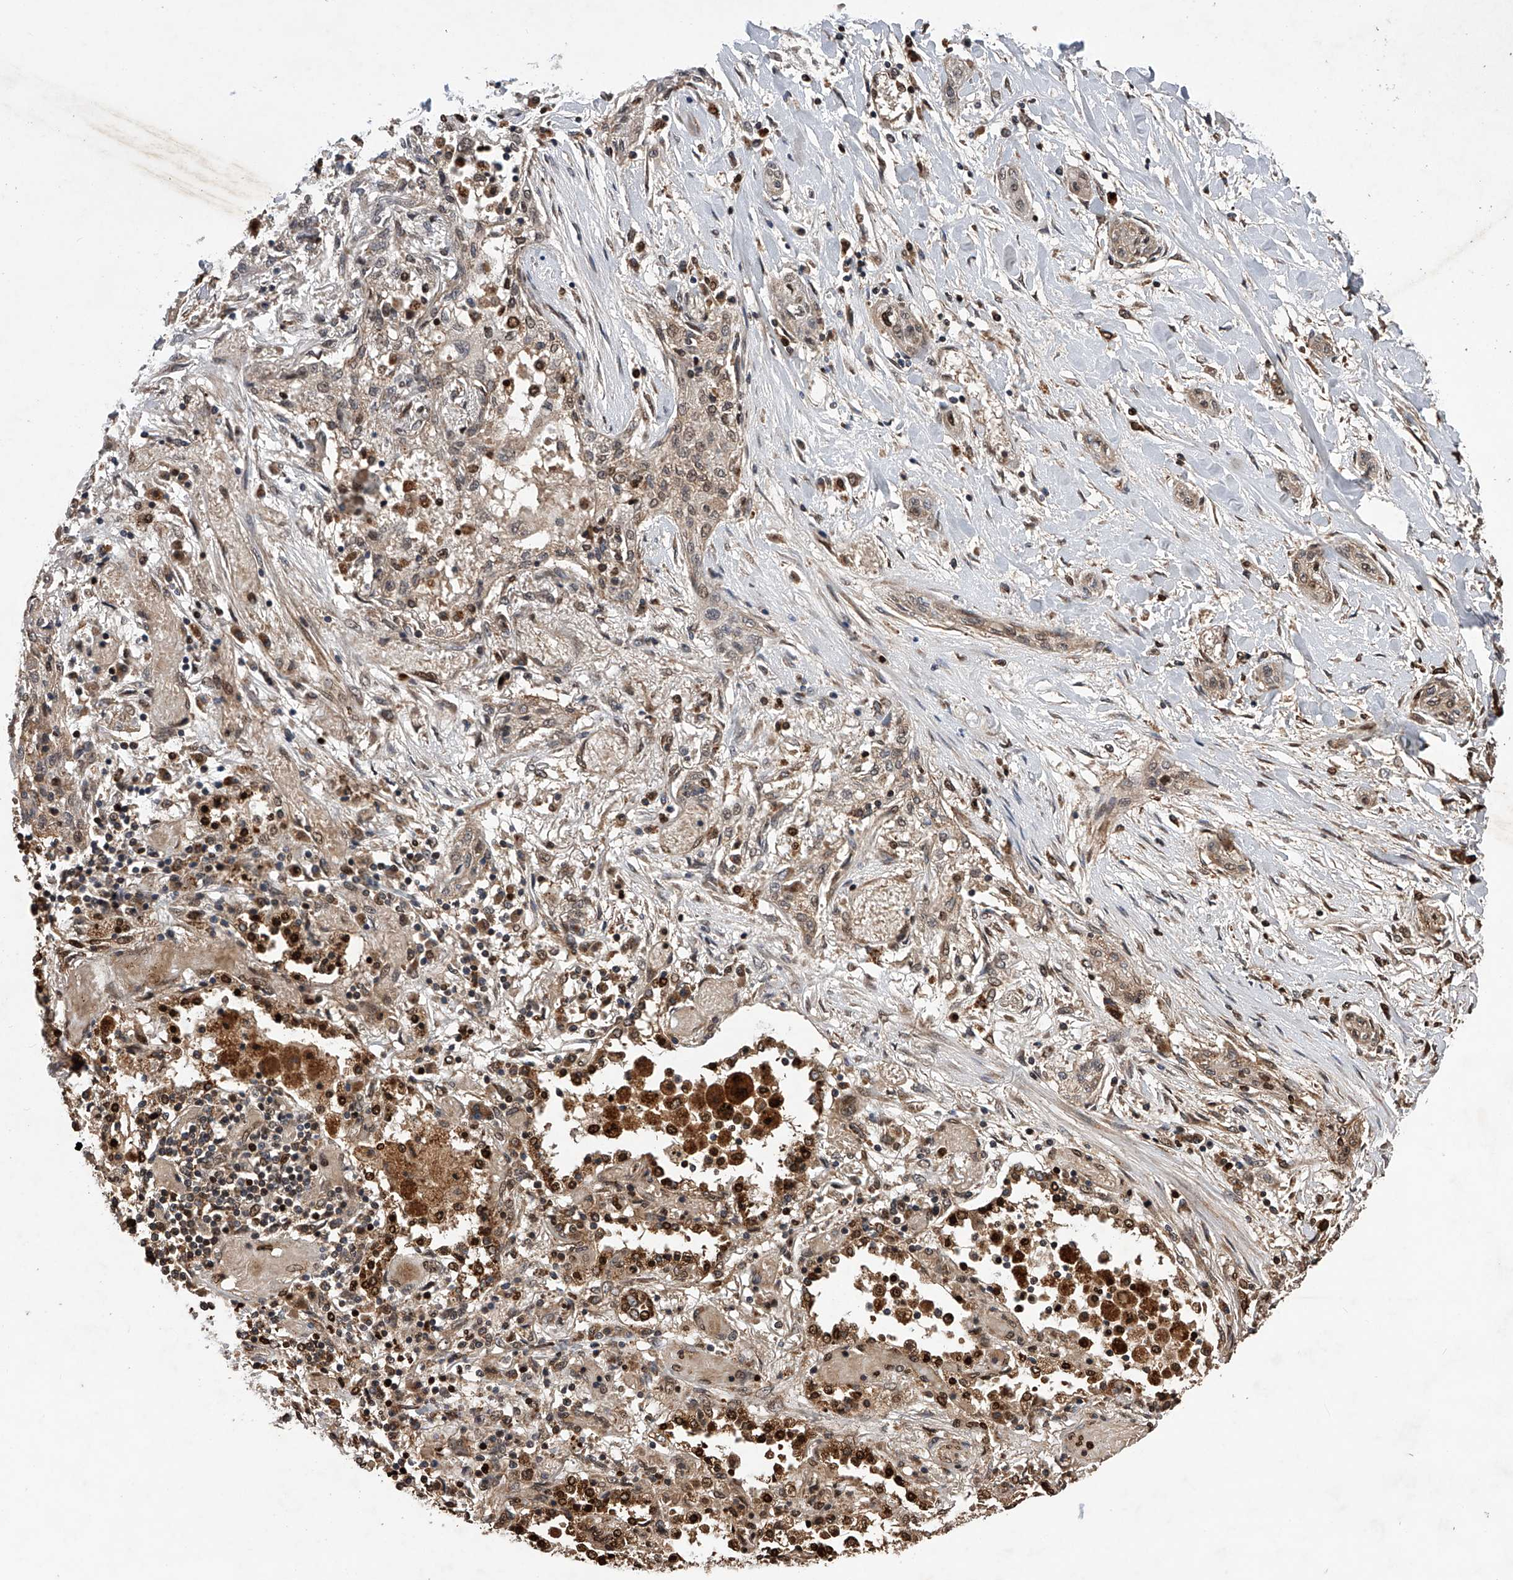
{"staining": {"intensity": "weak", "quantity": "25%-75%", "location": "cytoplasmic/membranous,nuclear"}, "tissue": "lung cancer", "cell_type": "Tumor cells", "image_type": "cancer", "snomed": [{"axis": "morphology", "description": "Squamous cell carcinoma, NOS"}, {"axis": "topography", "description": "Lung"}], "caption": "Human lung cancer (squamous cell carcinoma) stained with a brown dye shows weak cytoplasmic/membranous and nuclear positive staining in approximately 25%-75% of tumor cells.", "gene": "MAP3K11", "patient": {"sex": "female", "age": 47}}